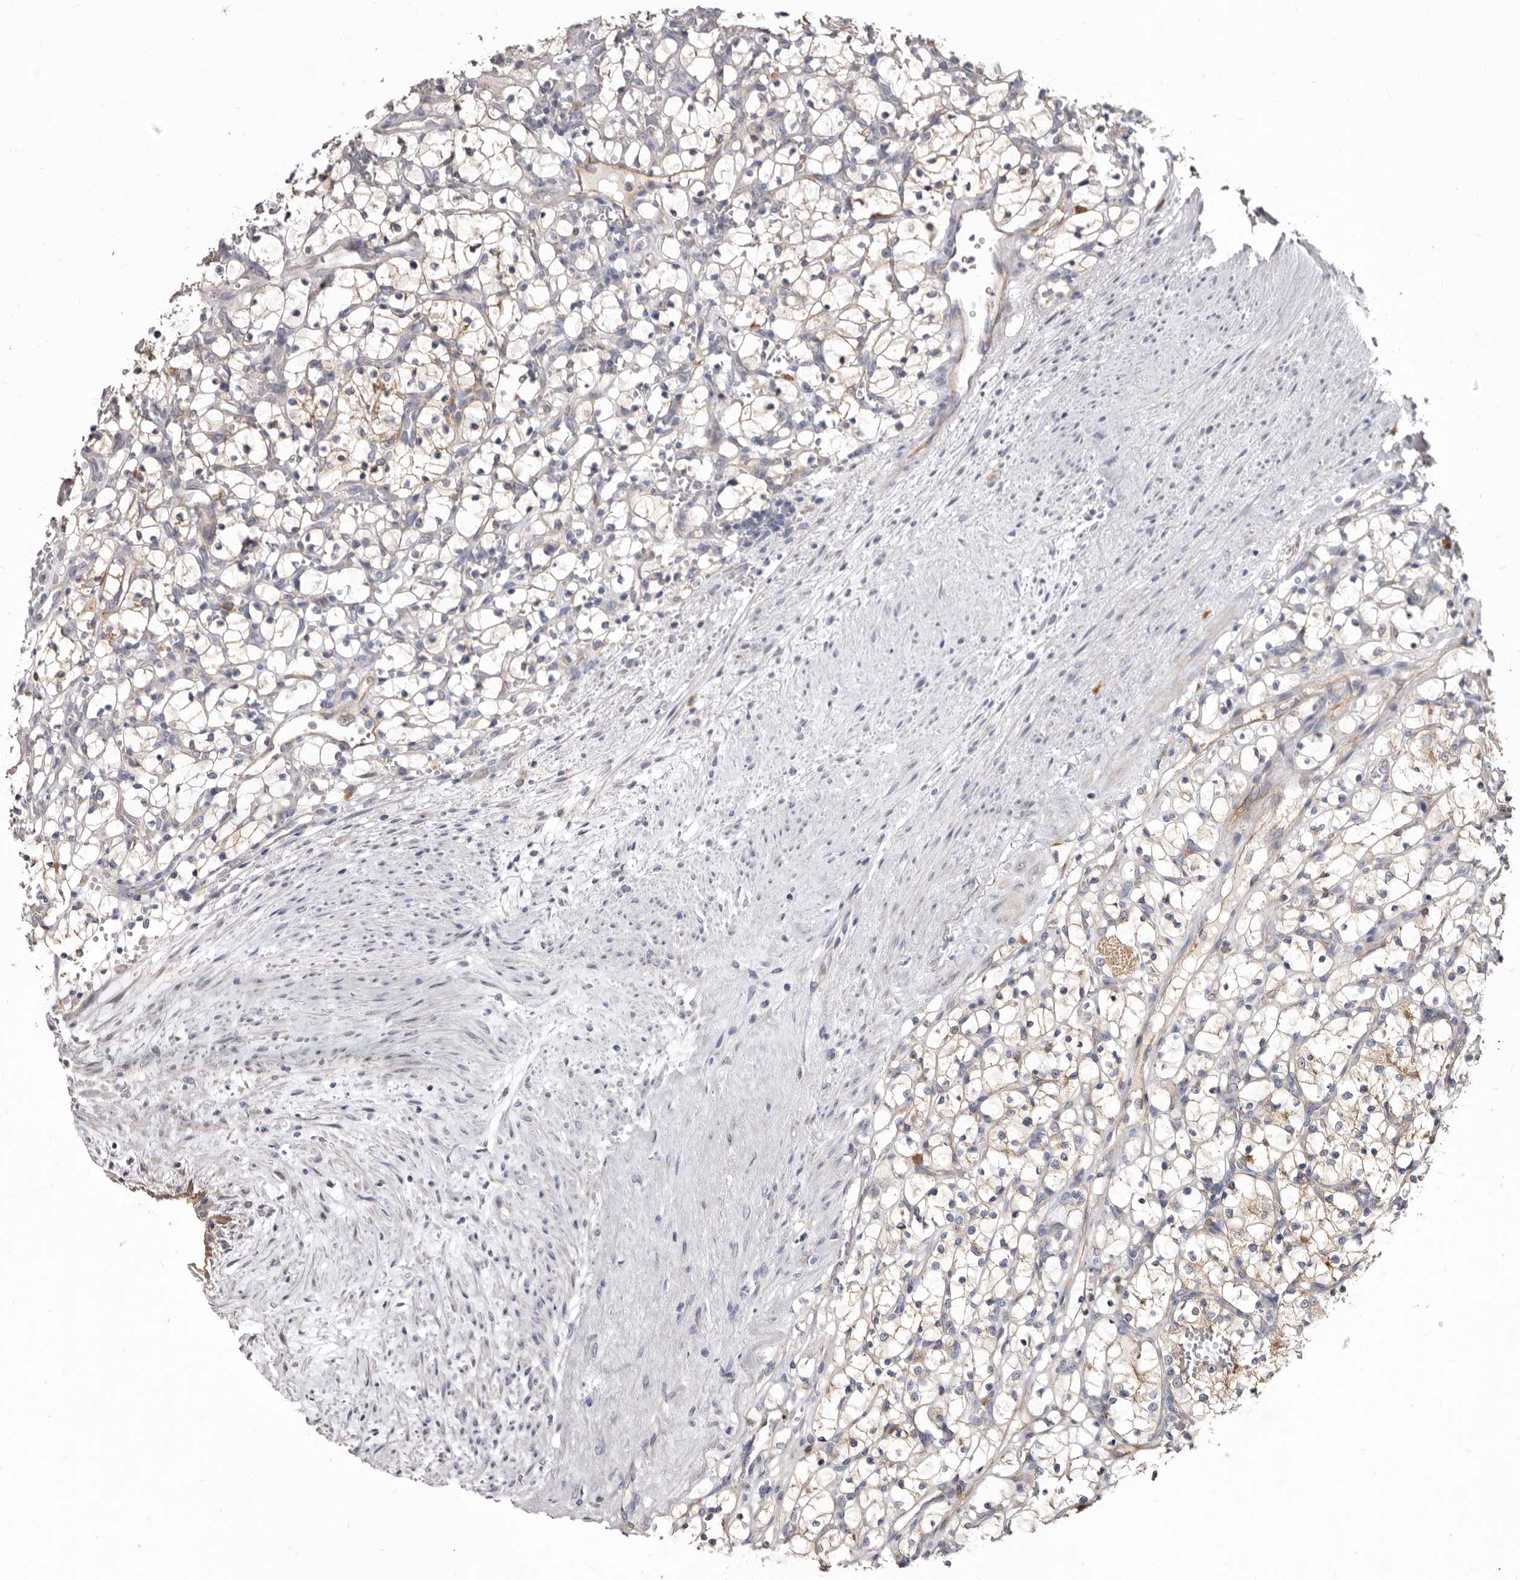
{"staining": {"intensity": "weak", "quantity": "25%-75%", "location": "cytoplasmic/membranous"}, "tissue": "renal cancer", "cell_type": "Tumor cells", "image_type": "cancer", "snomed": [{"axis": "morphology", "description": "Adenocarcinoma, NOS"}, {"axis": "topography", "description": "Kidney"}], "caption": "Tumor cells reveal low levels of weak cytoplasmic/membranous expression in about 25%-75% of cells in human renal adenocarcinoma.", "gene": "FMO2", "patient": {"sex": "female", "age": 69}}